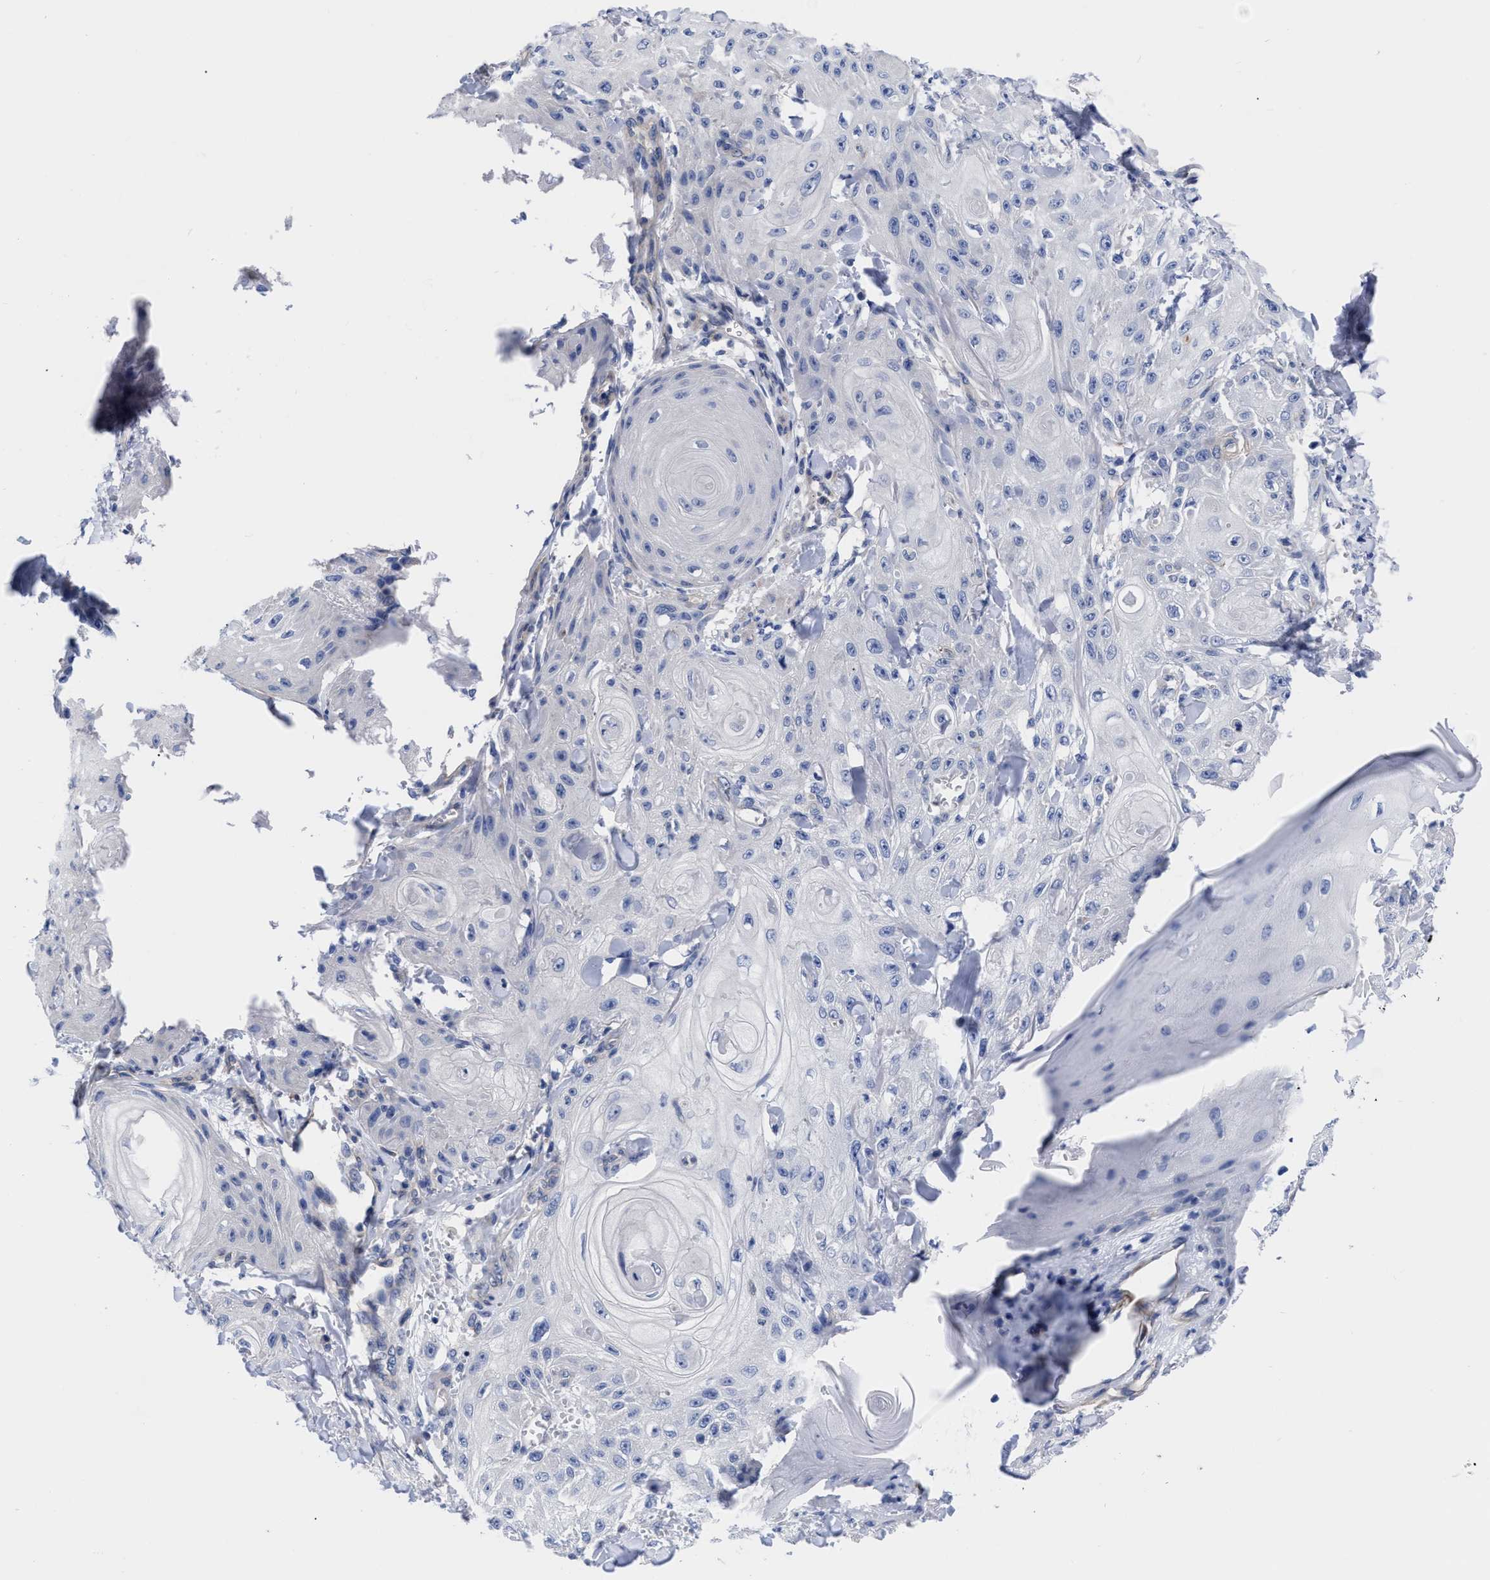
{"staining": {"intensity": "negative", "quantity": "none", "location": "none"}, "tissue": "skin cancer", "cell_type": "Tumor cells", "image_type": "cancer", "snomed": [{"axis": "morphology", "description": "Squamous cell carcinoma, NOS"}, {"axis": "topography", "description": "Skin"}], "caption": "This is a micrograph of immunohistochemistry staining of skin cancer, which shows no expression in tumor cells. The staining was performed using DAB to visualize the protein expression in brown, while the nuclei were stained in blue with hematoxylin (Magnification: 20x).", "gene": "IRAG2", "patient": {"sex": "male", "age": 74}}